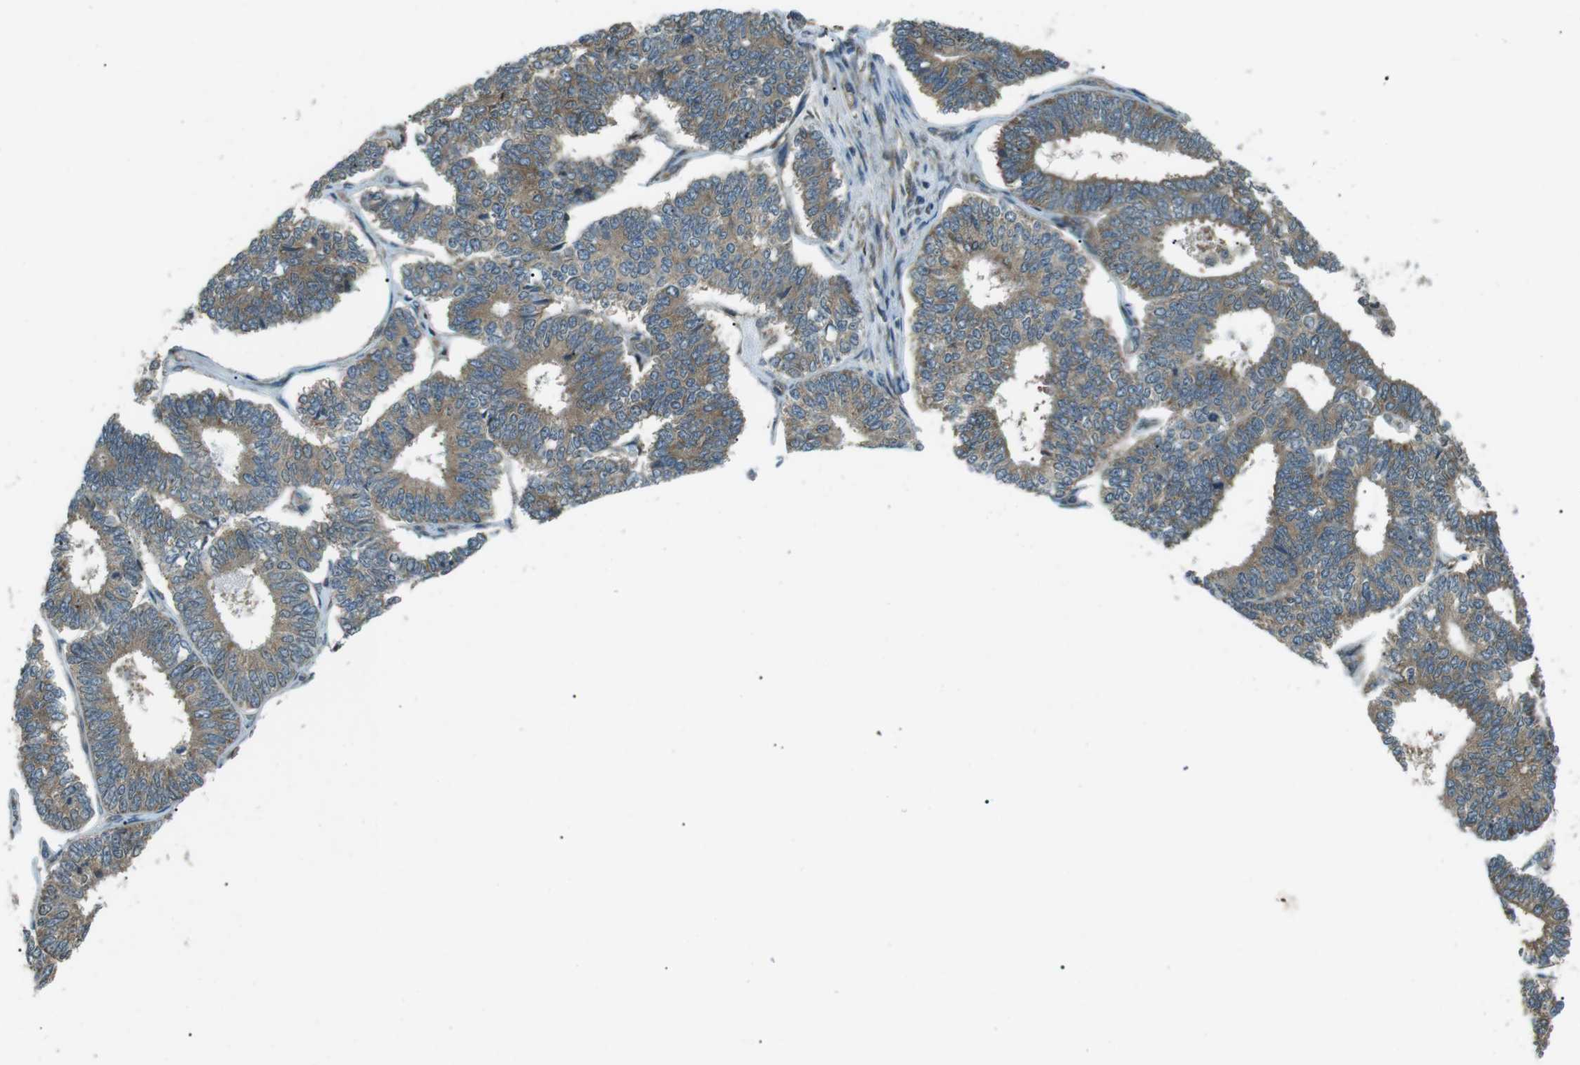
{"staining": {"intensity": "moderate", "quantity": ">75%", "location": "cytoplasmic/membranous"}, "tissue": "endometrial cancer", "cell_type": "Tumor cells", "image_type": "cancer", "snomed": [{"axis": "morphology", "description": "Adenocarcinoma, NOS"}, {"axis": "topography", "description": "Endometrium"}], "caption": "DAB (3,3'-diaminobenzidine) immunohistochemical staining of endometrial adenocarcinoma demonstrates moderate cytoplasmic/membranous protein positivity in about >75% of tumor cells.", "gene": "TMEM74", "patient": {"sex": "female", "age": 70}}